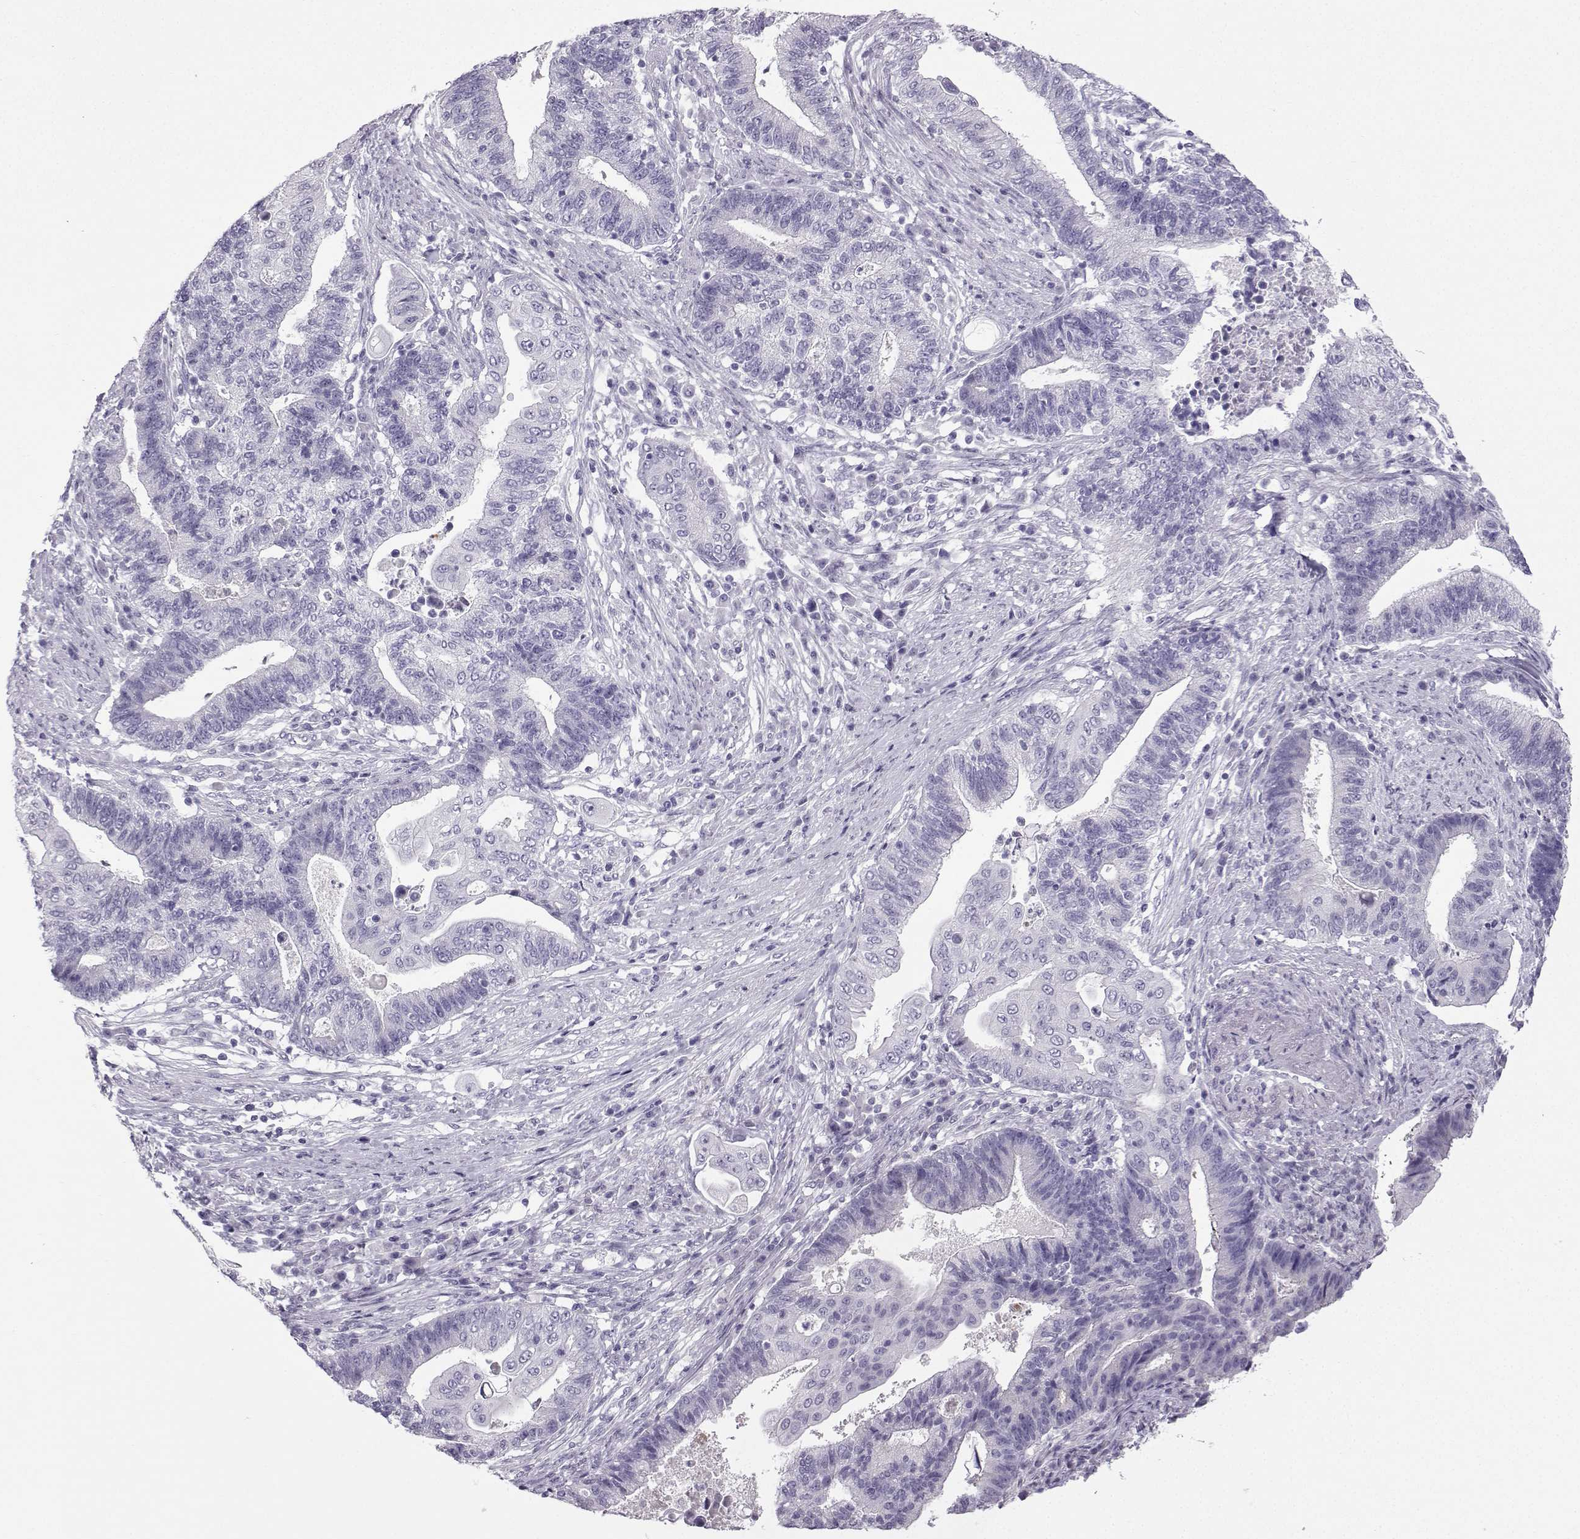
{"staining": {"intensity": "negative", "quantity": "none", "location": "none"}, "tissue": "endometrial cancer", "cell_type": "Tumor cells", "image_type": "cancer", "snomed": [{"axis": "morphology", "description": "Adenocarcinoma, NOS"}, {"axis": "topography", "description": "Uterus"}, {"axis": "topography", "description": "Endometrium"}], "caption": "Endometrial adenocarcinoma was stained to show a protein in brown. There is no significant expression in tumor cells.", "gene": "ZBTB8B", "patient": {"sex": "female", "age": 54}}